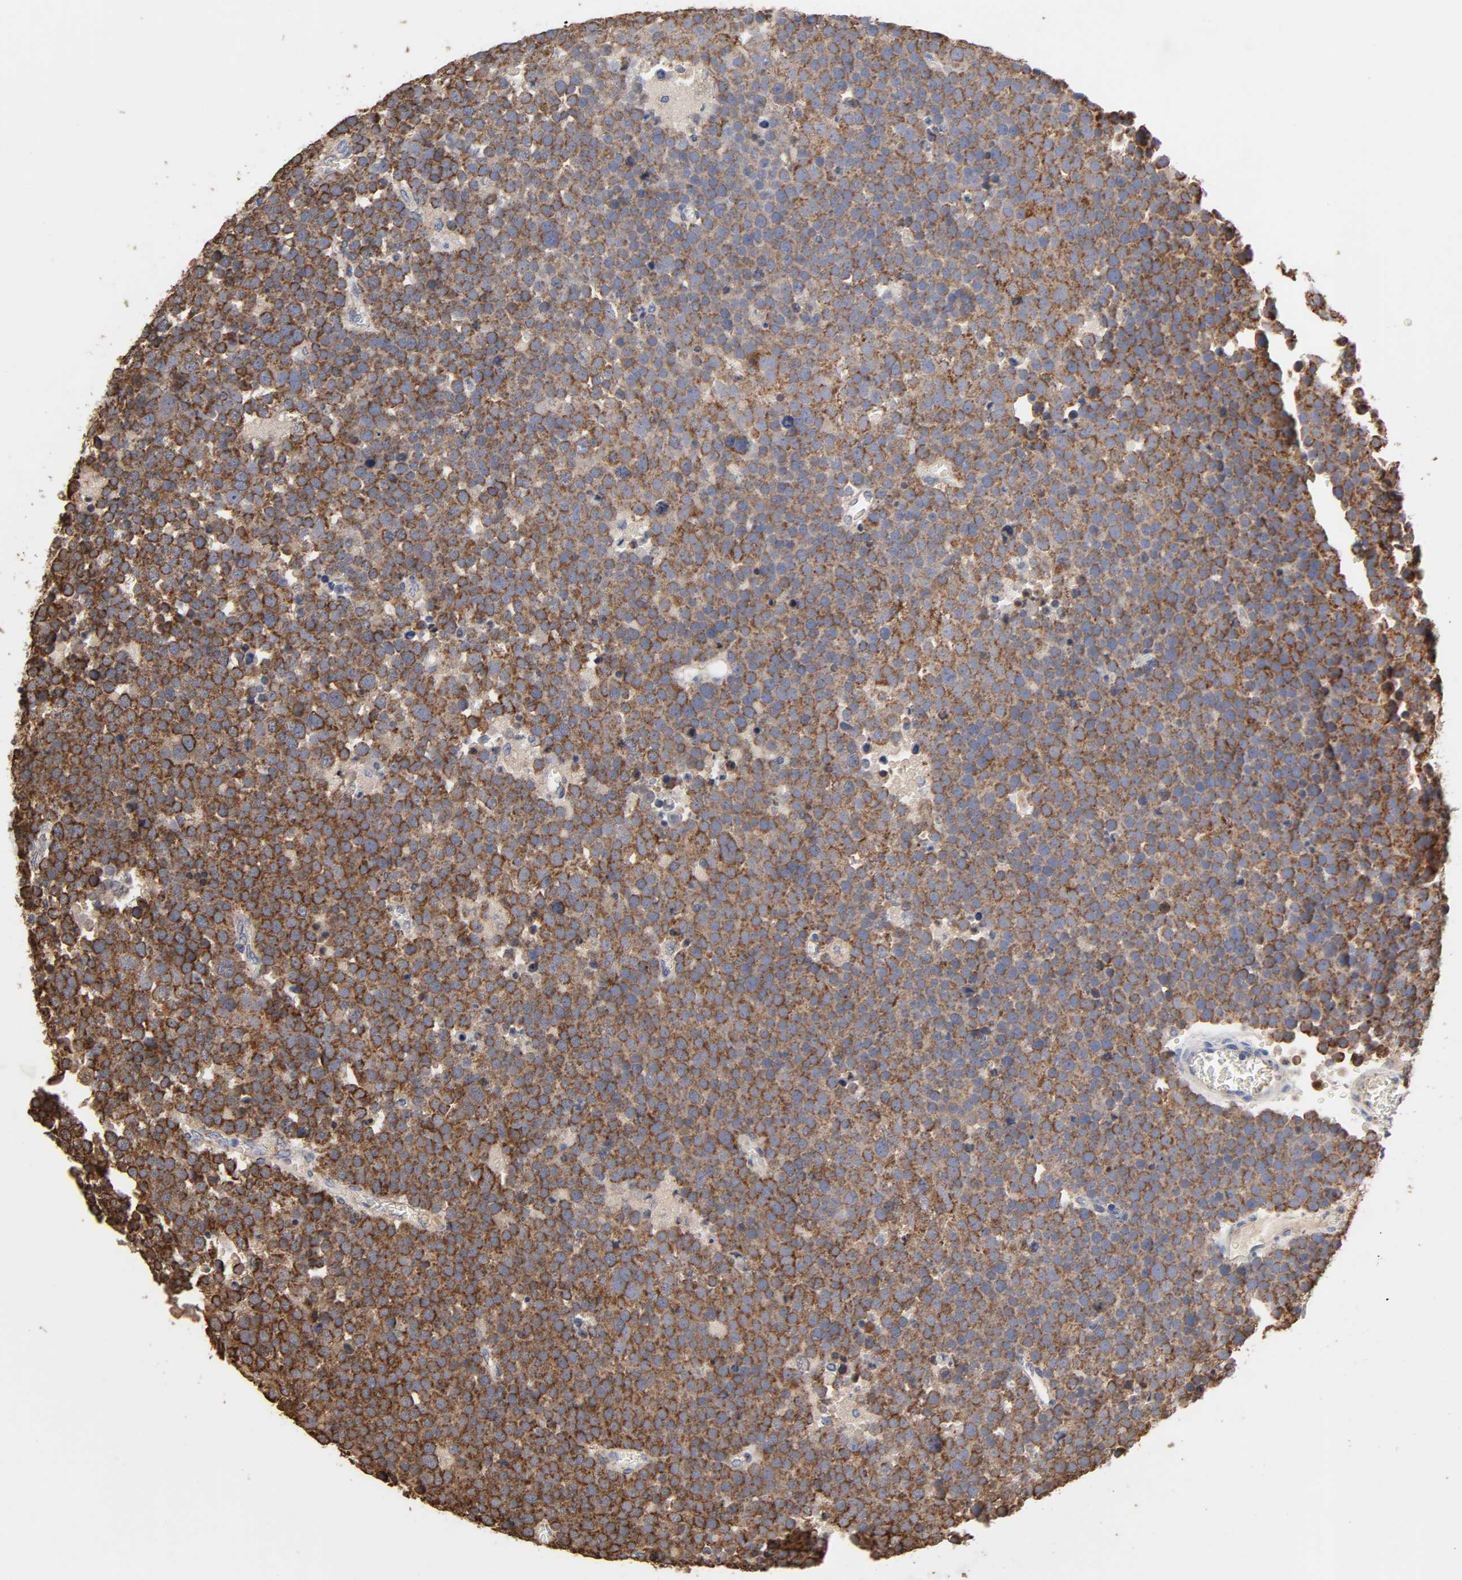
{"staining": {"intensity": "strong", "quantity": ">75%", "location": "cytoplasmic/membranous"}, "tissue": "testis cancer", "cell_type": "Tumor cells", "image_type": "cancer", "snomed": [{"axis": "morphology", "description": "Seminoma, NOS"}, {"axis": "topography", "description": "Testis"}], "caption": "Strong cytoplasmic/membranous protein positivity is seen in about >75% of tumor cells in testis seminoma.", "gene": "CYCS", "patient": {"sex": "male", "age": 71}}